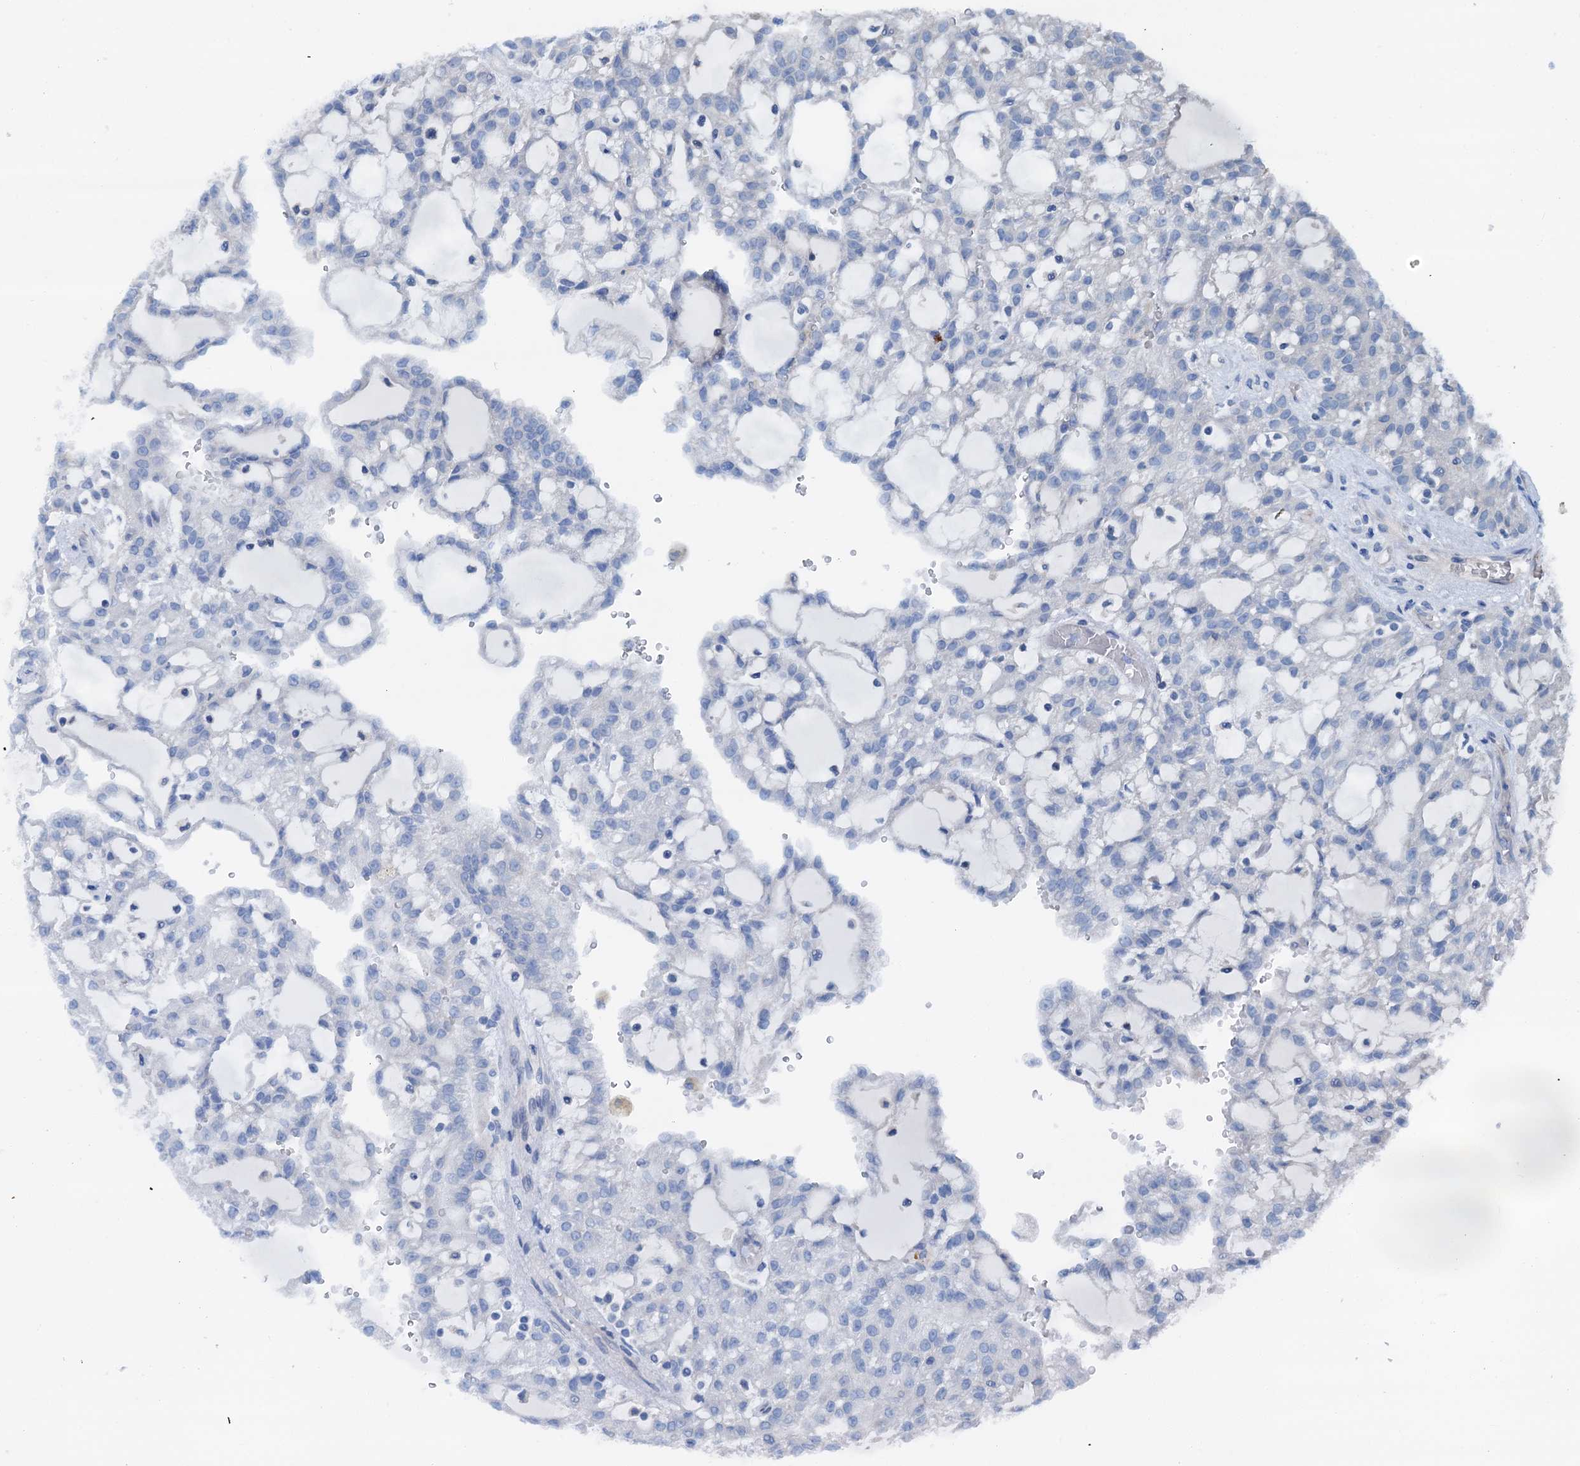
{"staining": {"intensity": "negative", "quantity": "none", "location": "none"}, "tissue": "renal cancer", "cell_type": "Tumor cells", "image_type": "cancer", "snomed": [{"axis": "morphology", "description": "Adenocarcinoma, NOS"}, {"axis": "topography", "description": "Kidney"}], "caption": "Renal cancer (adenocarcinoma) stained for a protein using immunohistochemistry exhibits no staining tumor cells.", "gene": "KNDC1", "patient": {"sex": "male", "age": 63}}